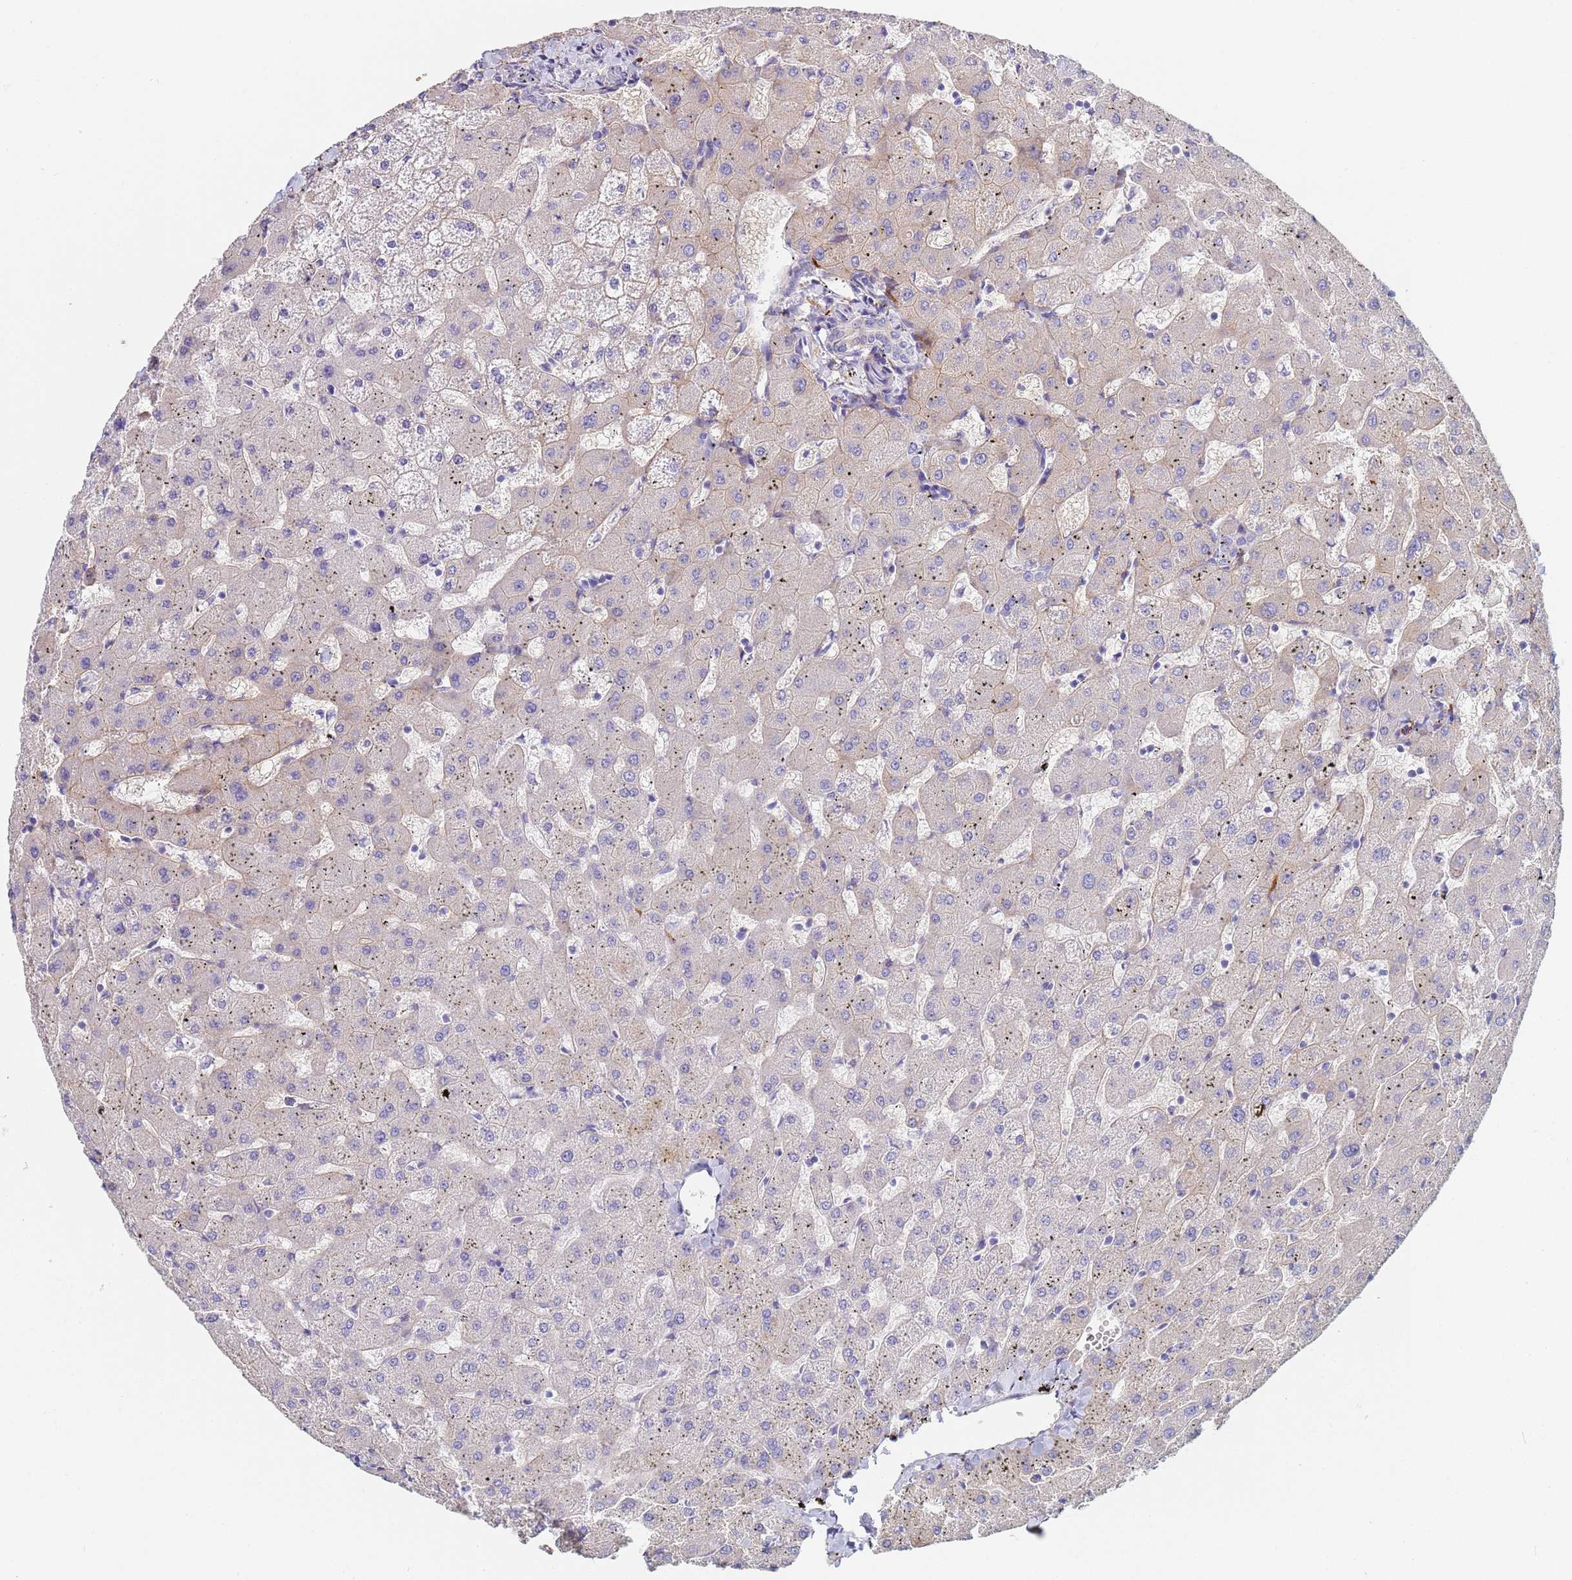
{"staining": {"intensity": "negative", "quantity": "none", "location": "none"}, "tissue": "liver", "cell_type": "Cholangiocytes", "image_type": "normal", "snomed": [{"axis": "morphology", "description": "Normal tissue, NOS"}, {"axis": "topography", "description": "Liver"}], "caption": "Protein analysis of normal liver displays no significant positivity in cholangiocytes.", "gene": "ABCA8", "patient": {"sex": "female", "age": 63}}